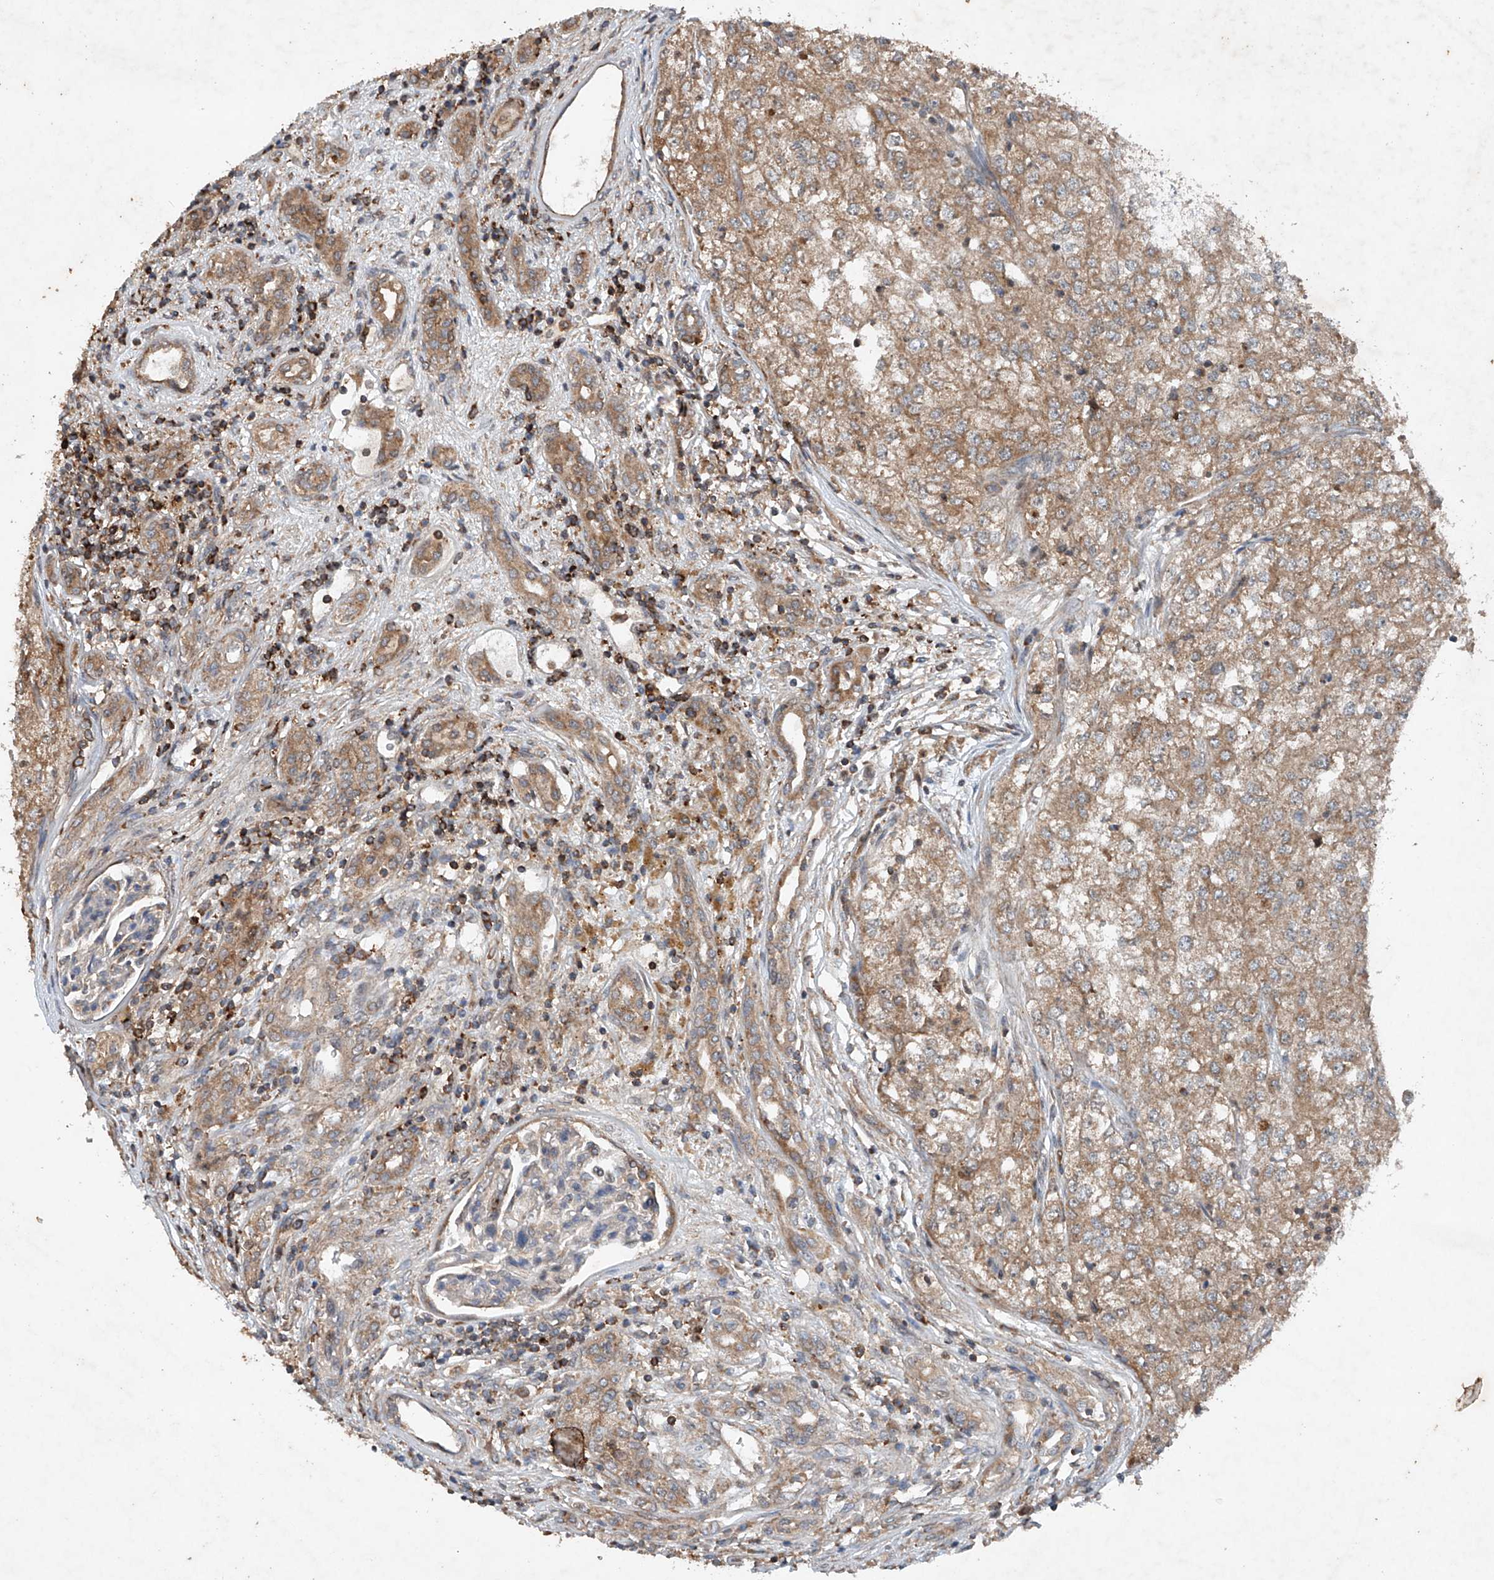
{"staining": {"intensity": "moderate", "quantity": ">75%", "location": "cytoplasmic/membranous"}, "tissue": "renal cancer", "cell_type": "Tumor cells", "image_type": "cancer", "snomed": [{"axis": "morphology", "description": "Adenocarcinoma, NOS"}, {"axis": "topography", "description": "Kidney"}], "caption": "An immunohistochemistry image of neoplastic tissue is shown. Protein staining in brown highlights moderate cytoplasmic/membranous positivity in renal cancer (adenocarcinoma) within tumor cells.", "gene": "CEP85L", "patient": {"sex": "female", "age": 54}}